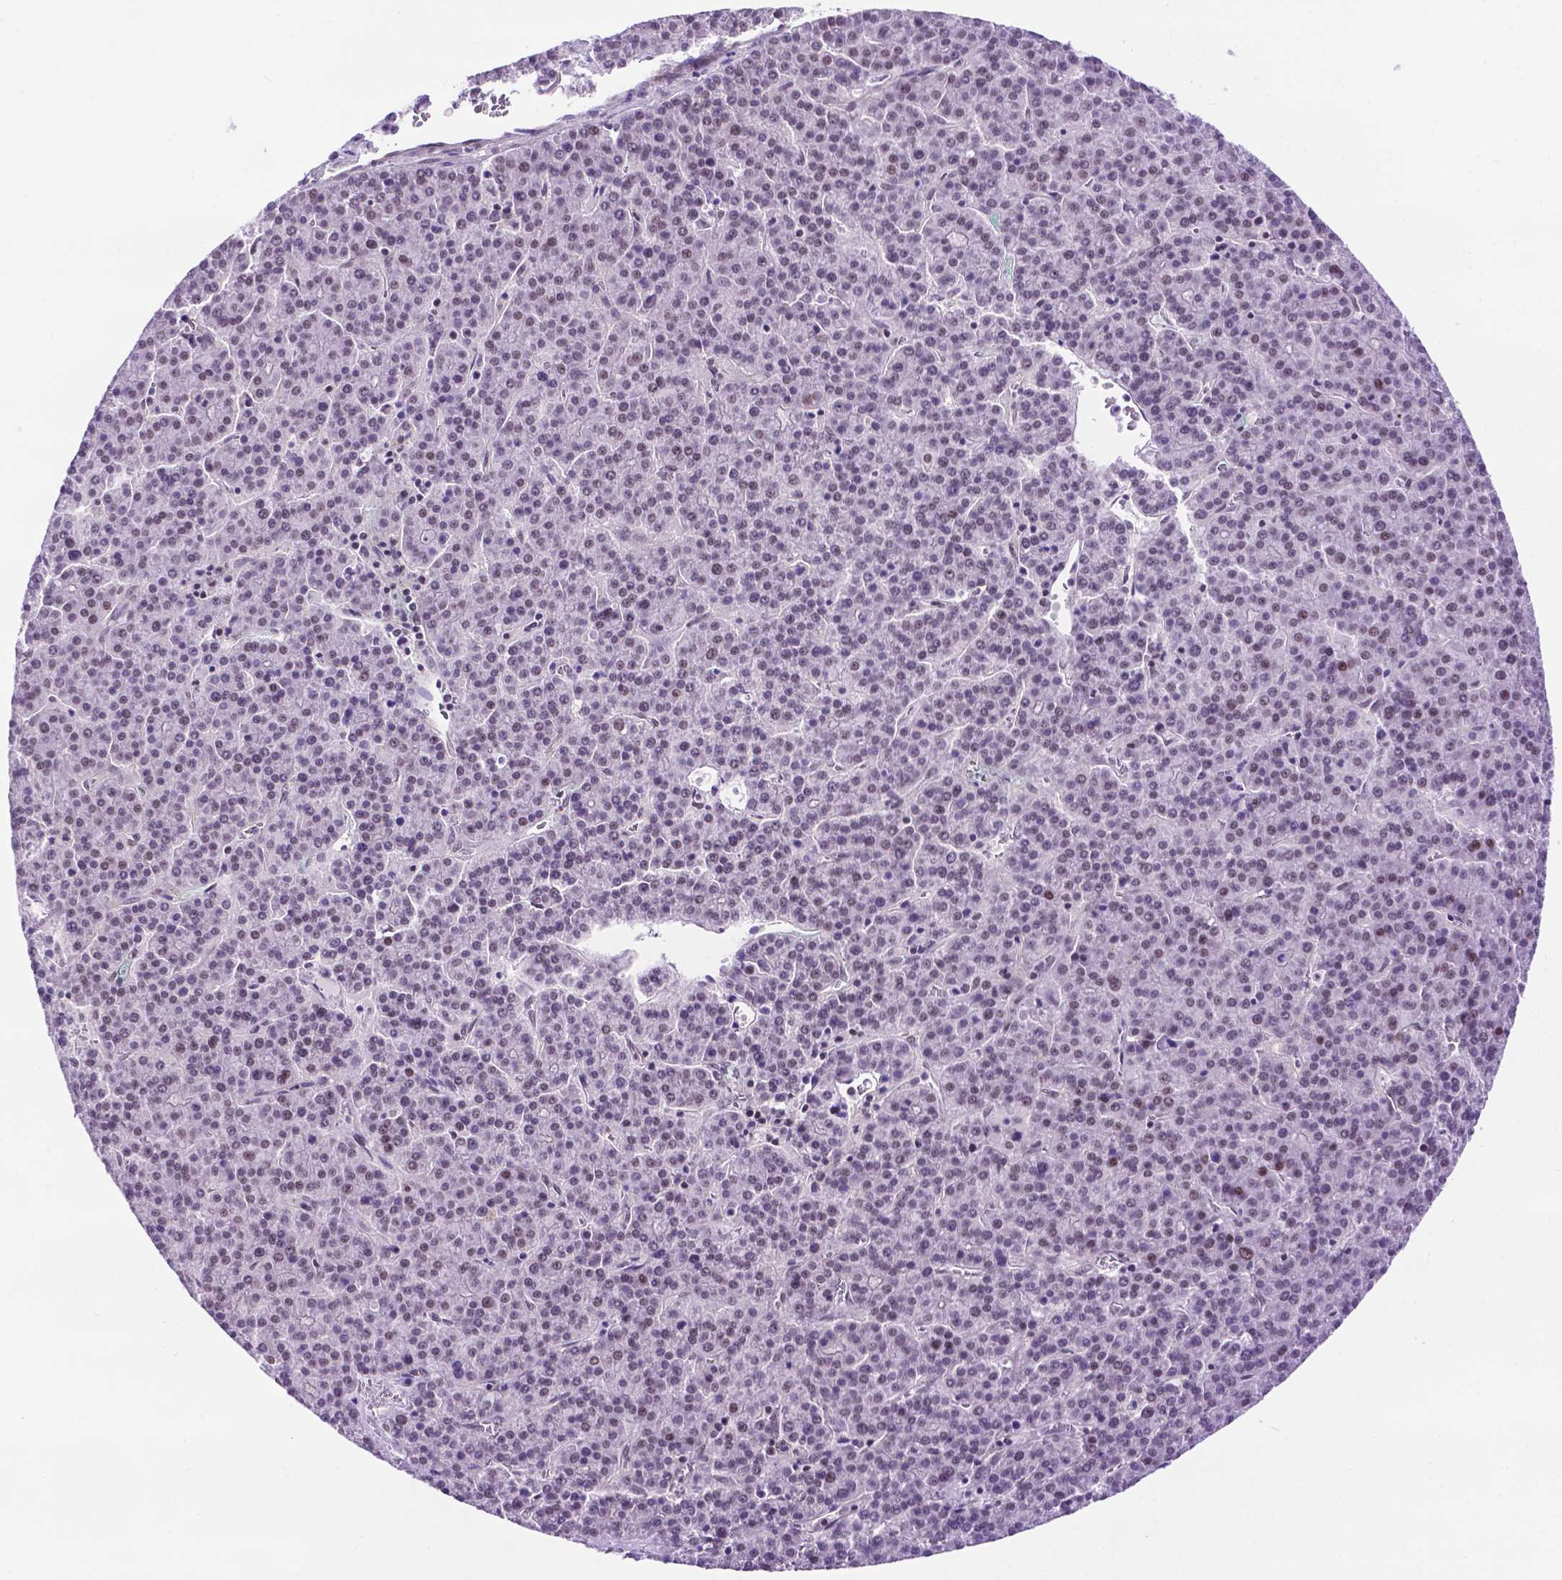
{"staining": {"intensity": "negative", "quantity": "none", "location": "none"}, "tissue": "liver cancer", "cell_type": "Tumor cells", "image_type": "cancer", "snomed": [{"axis": "morphology", "description": "Carcinoma, Hepatocellular, NOS"}, {"axis": "topography", "description": "Liver"}], "caption": "This is a photomicrograph of immunohistochemistry (IHC) staining of liver cancer (hepatocellular carcinoma), which shows no expression in tumor cells. (DAB (3,3'-diaminobenzidine) IHC, high magnification).", "gene": "TACSTD2", "patient": {"sex": "female", "age": 58}}